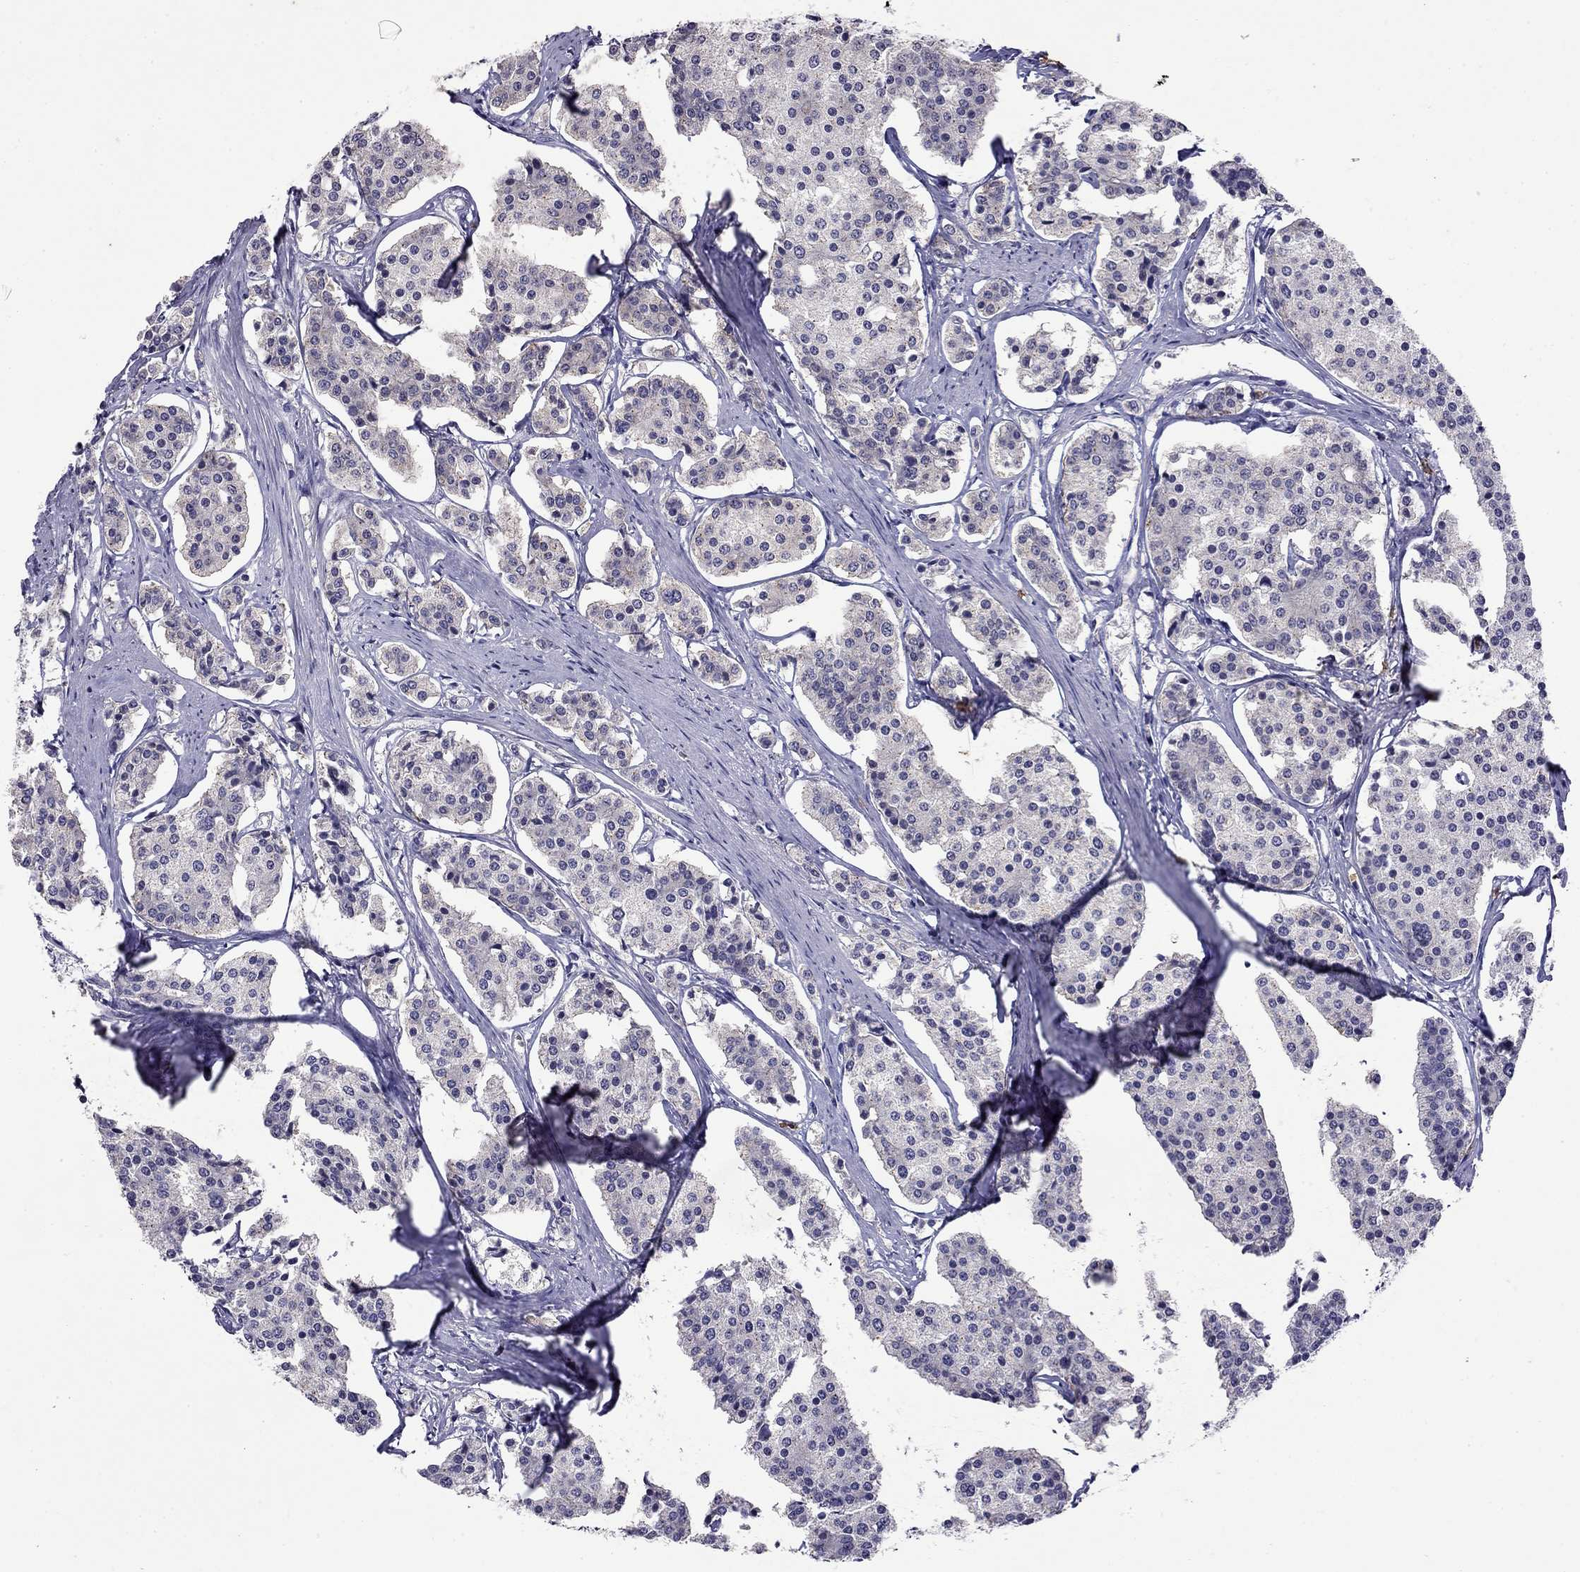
{"staining": {"intensity": "negative", "quantity": "none", "location": "none"}, "tissue": "carcinoid", "cell_type": "Tumor cells", "image_type": "cancer", "snomed": [{"axis": "morphology", "description": "Carcinoid, malignant, NOS"}, {"axis": "topography", "description": "Small intestine"}], "caption": "There is no significant expression in tumor cells of malignant carcinoid.", "gene": "WNK3", "patient": {"sex": "female", "age": 65}}